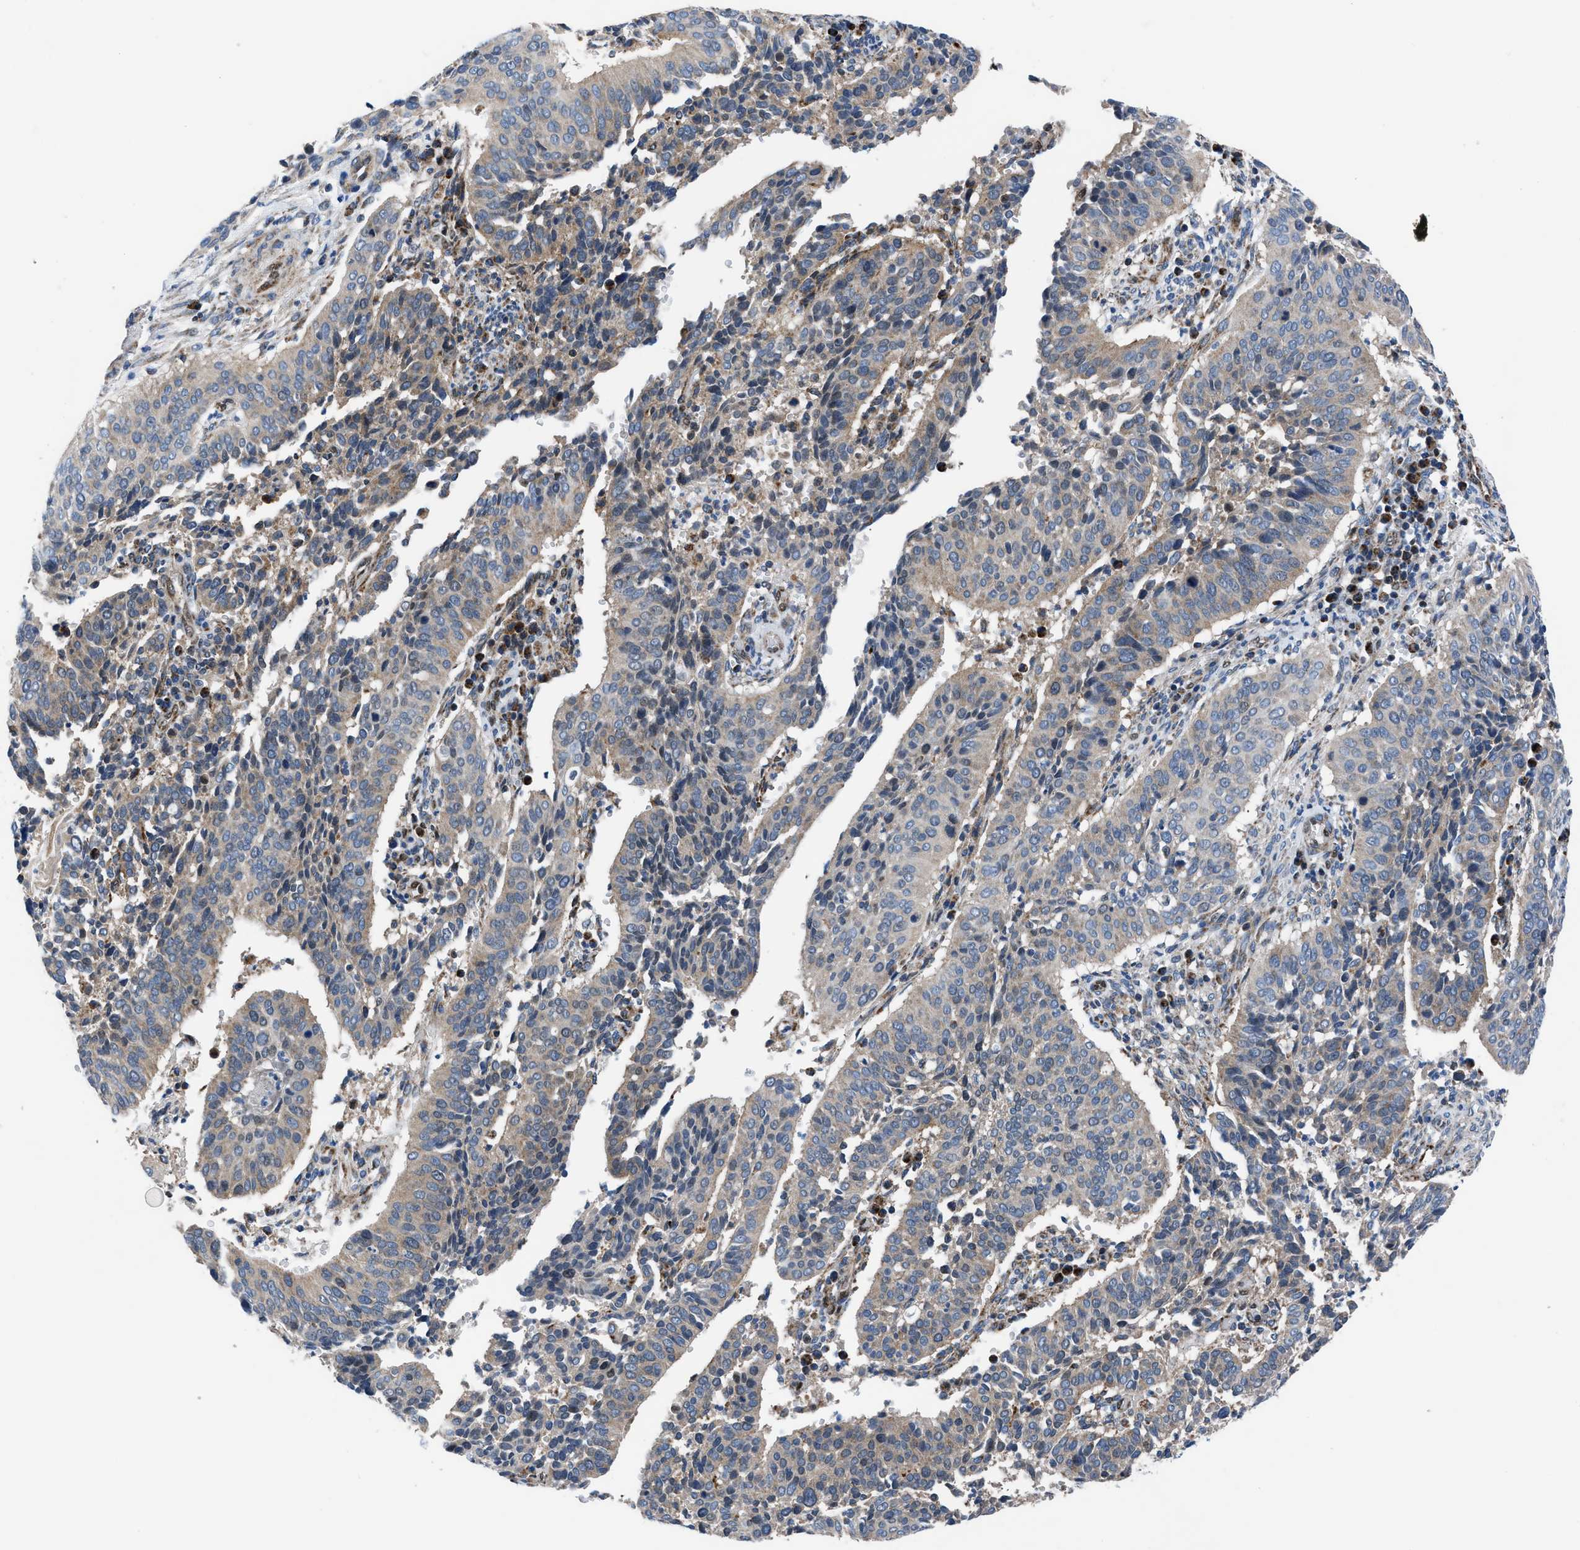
{"staining": {"intensity": "weak", "quantity": "25%-75%", "location": "cytoplasmic/membranous"}, "tissue": "cervical cancer", "cell_type": "Tumor cells", "image_type": "cancer", "snomed": [{"axis": "morphology", "description": "Normal tissue, NOS"}, {"axis": "morphology", "description": "Squamous cell carcinoma, NOS"}, {"axis": "topography", "description": "Cervix"}], "caption": "Weak cytoplasmic/membranous protein staining is identified in about 25%-75% of tumor cells in squamous cell carcinoma (cervical).", "gene": "LMO2", "patient": {"sex": "female", "age": 39}}